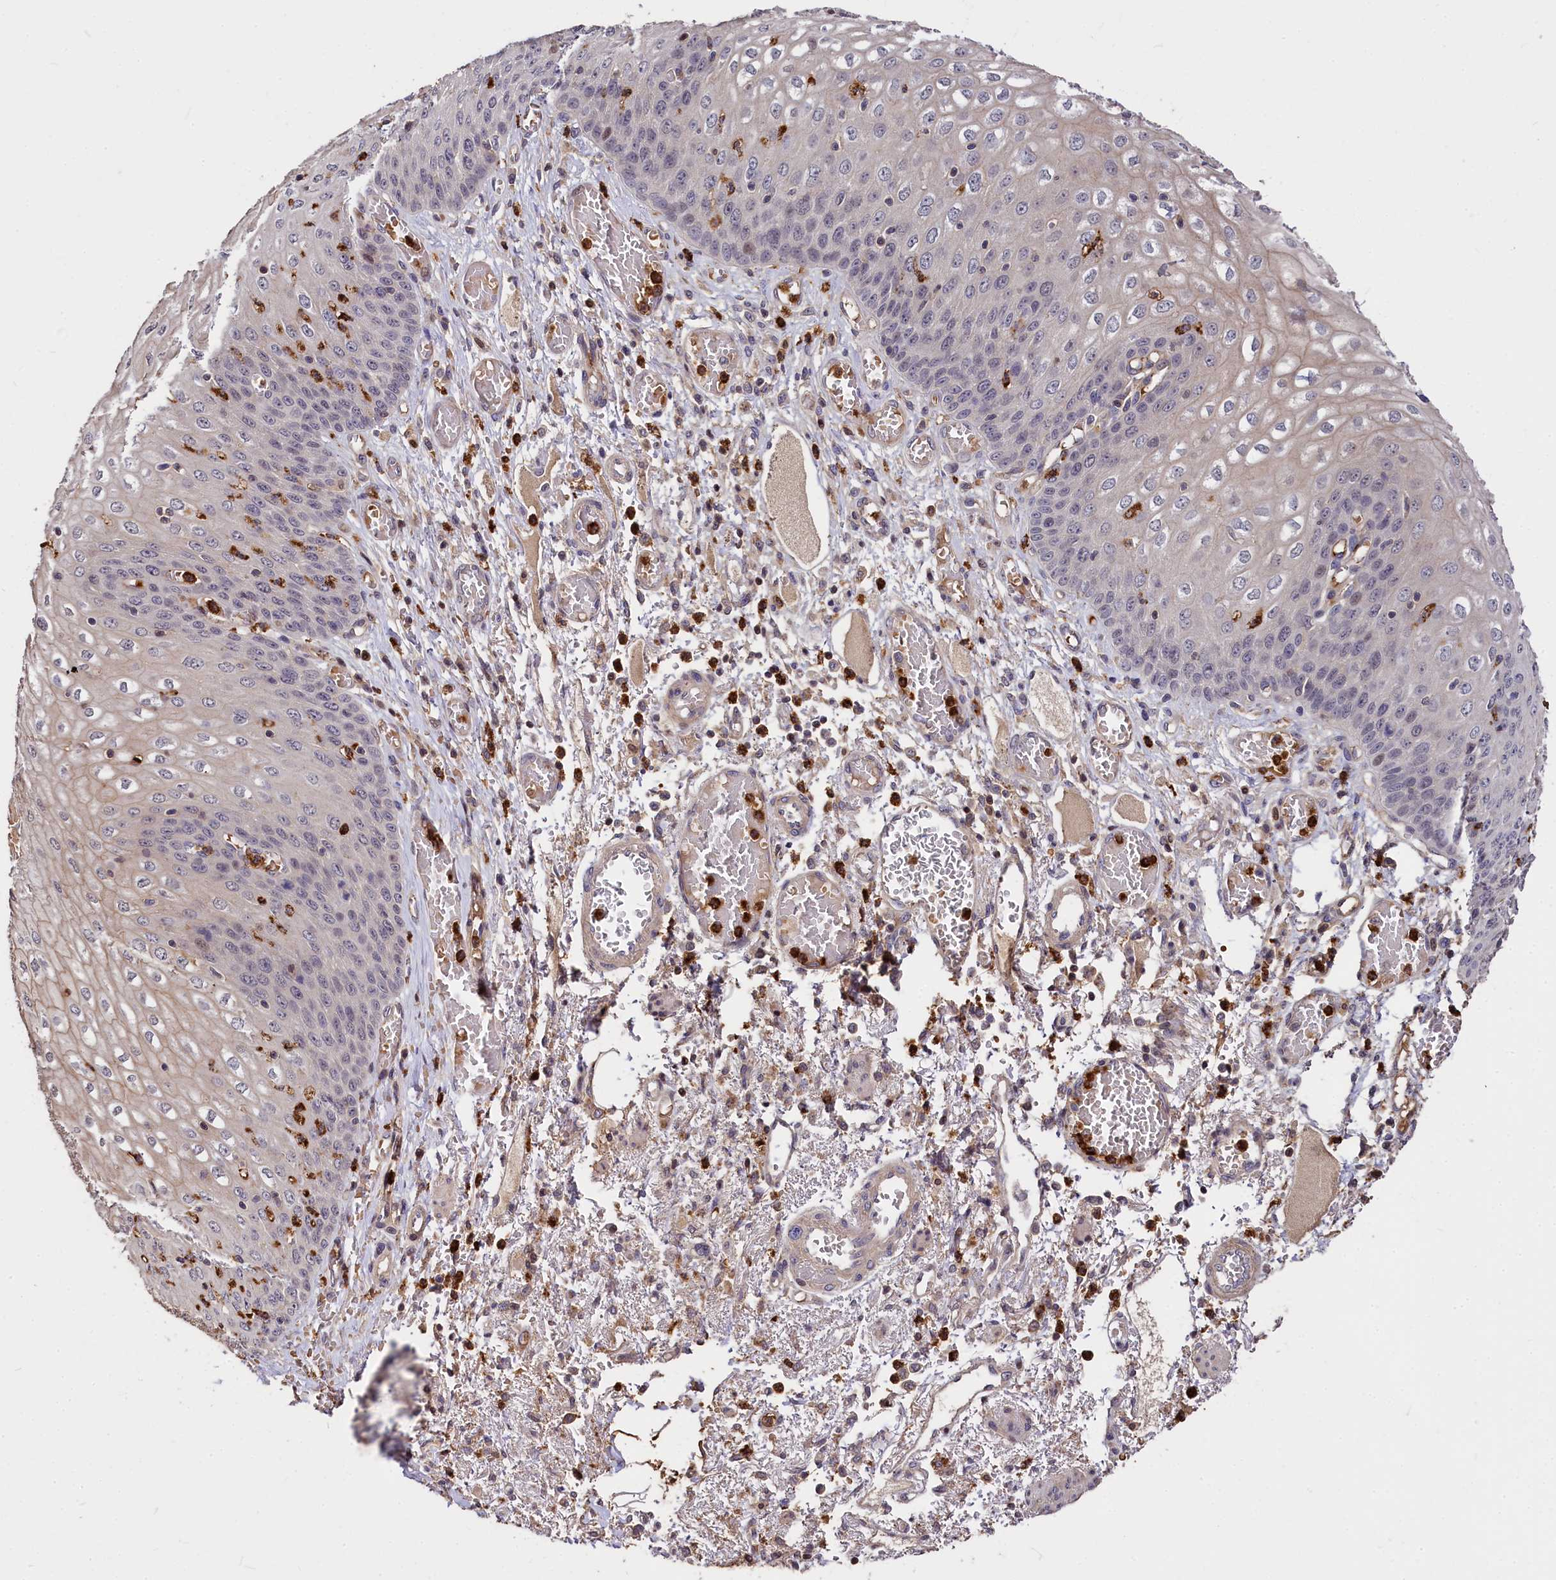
{"staining": {"intensity": "weak", "quantity": "<25%", "location": "cytoplasmic/membranous,nuclear"}, "tissue": "esophagus", "cell_type": "Squamous epithelial cells", "image_type": "normal", "snomed": [{"axis": "morphology", "description": "Normal tissue, NOS"}, {"axis": "topography", "description": "Esophagus"}], "caption": "DAB immunohistochemical staining of normal esophagus shows no significant positivity in squamous epithelial cells. (Immunohistochemistry, brightfield microscopy, high magnification).", "gene": "ATG101", "patient": {"sex": "male", "age": 81}}